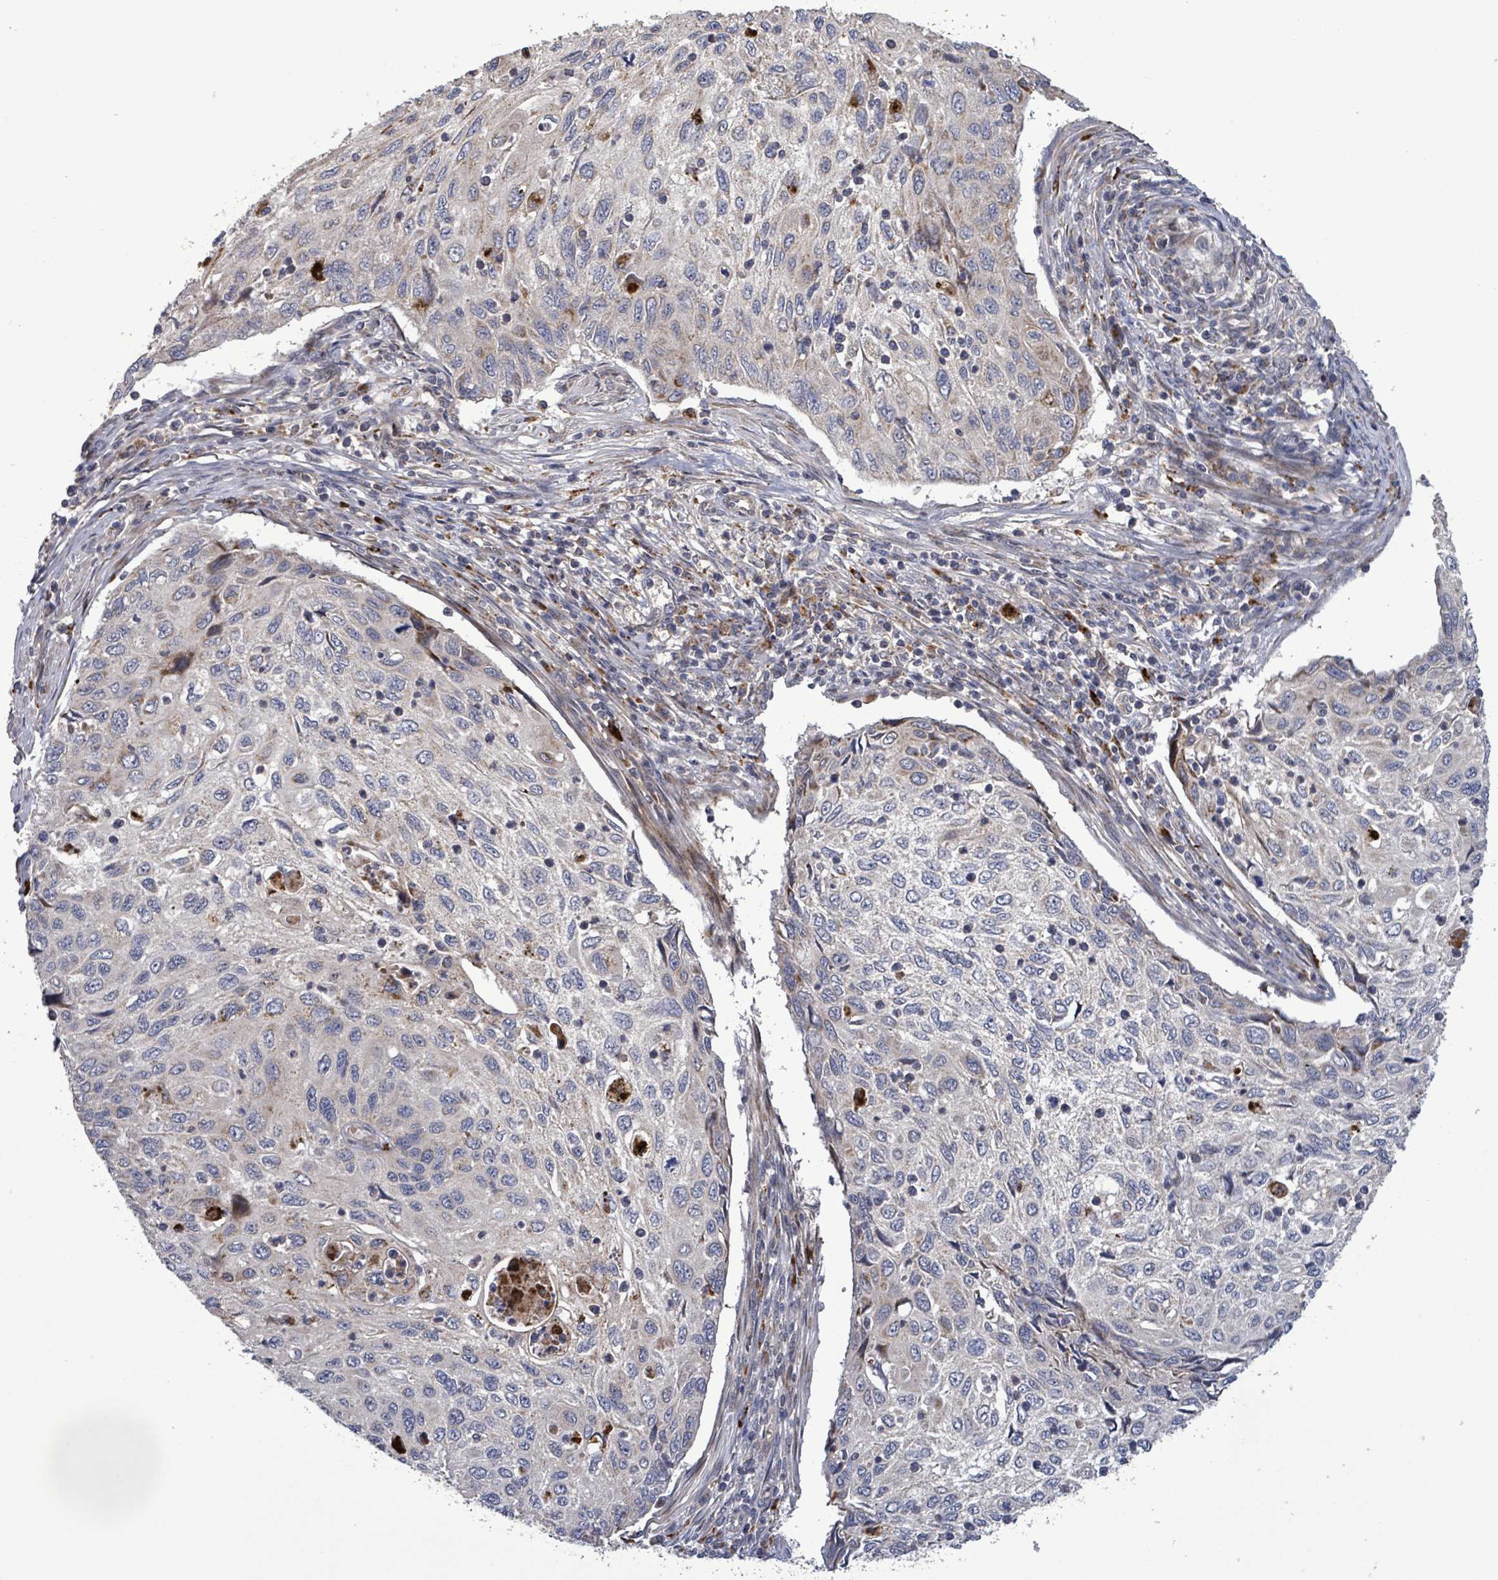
{"staining": {"intensity": "moderate", "quantity": "<25%", "location": "cytoplasmic/membranous"}, "tissue": "cervical cancer", "cell_type": "Tumor cells", "image_type": "cancer", "snomed": [{"axis": "morphology", "description": "Squamous cell carcinoma, NOS"}, {"axis": "topography", "description": "Cervix"}], "caption": "Immunohistochemical staining of human cervical squamous cell carcinoma shows low levels of moderate cytoplasmic/membranous protein expression in approximately <25% of tumor cells.", "gene": "DIPK2A", "patient": {"sex": "female", "age": 70}}